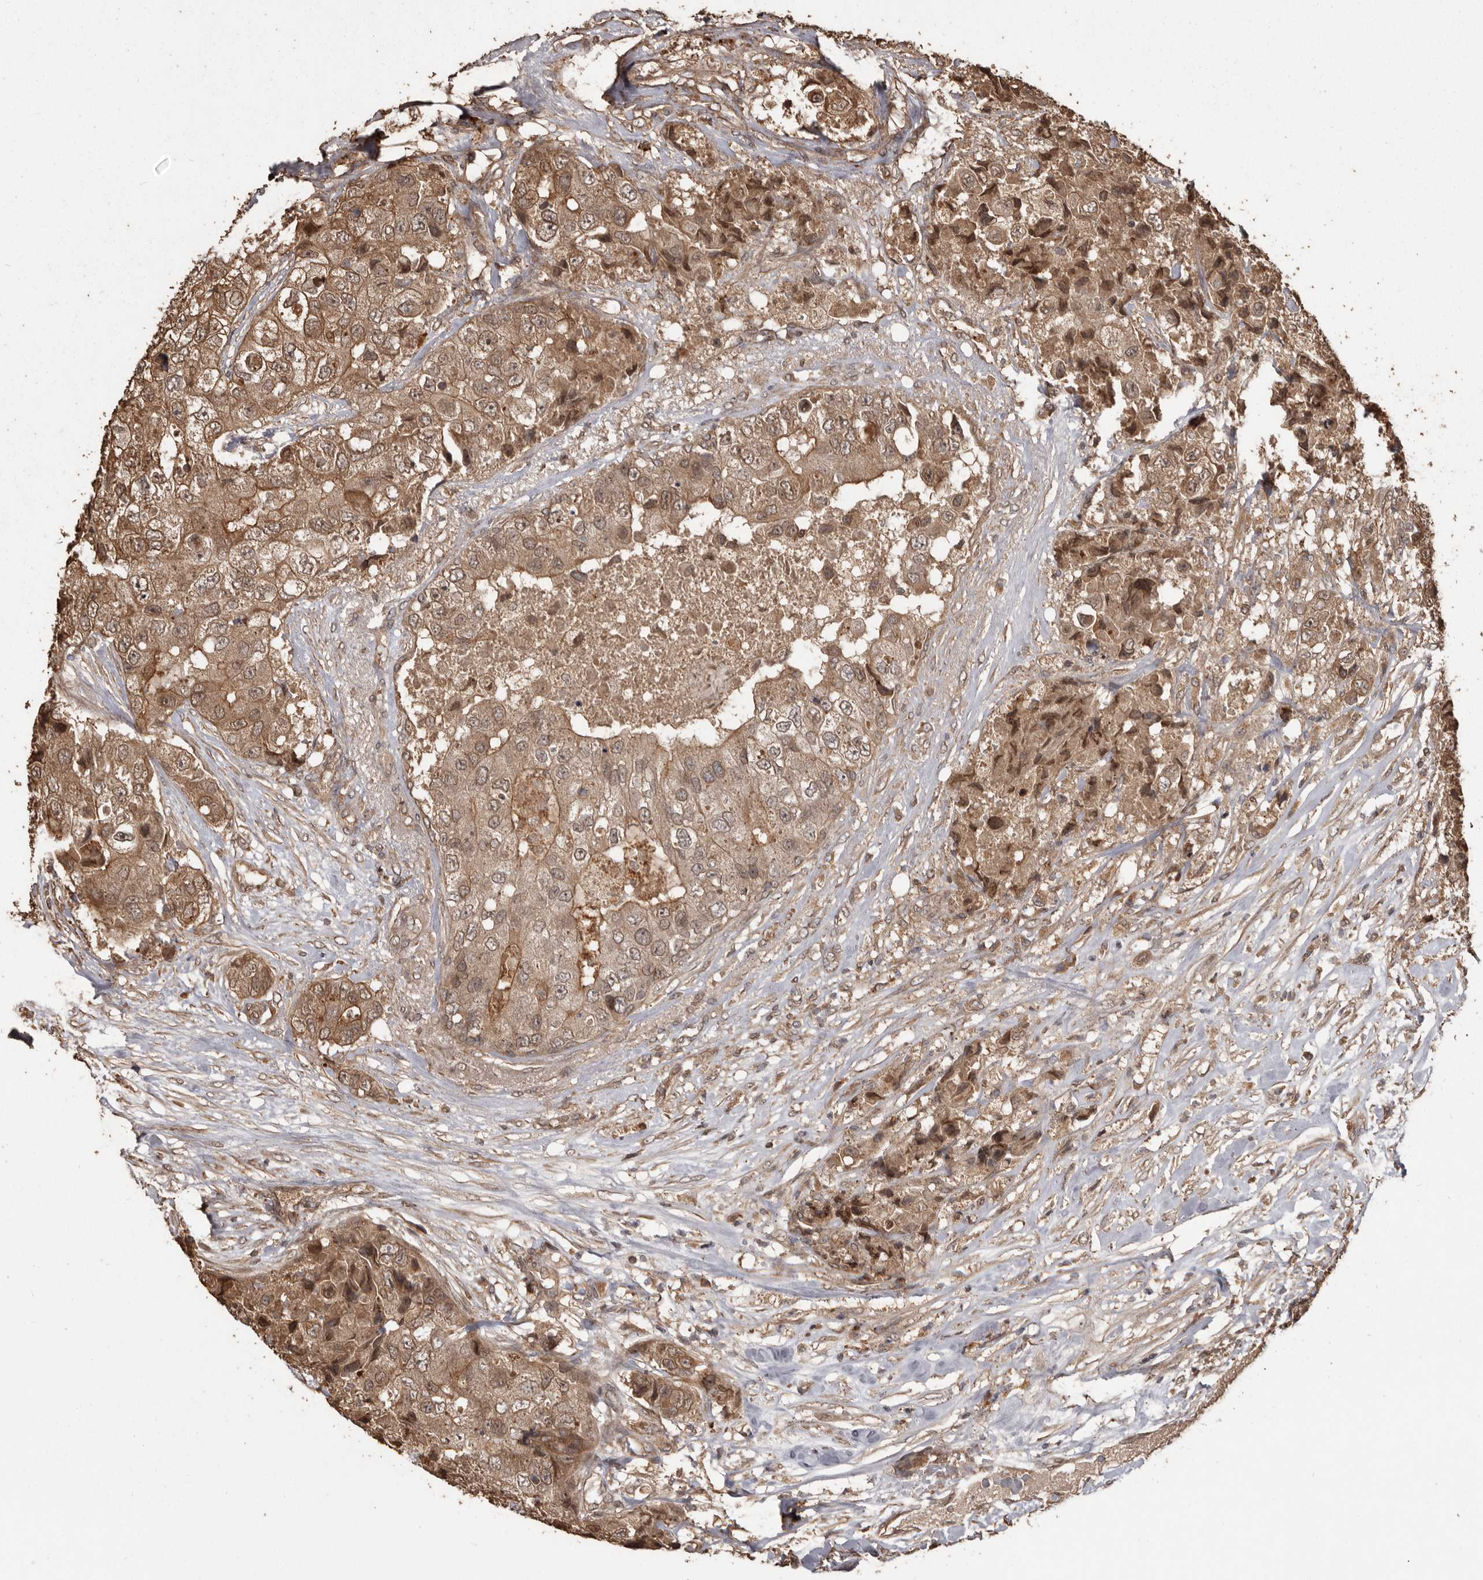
{"staining": {"intensity": "moderate", "quantity": ">75%", "location": "cytoplasmic/membranous,nuclear"}, "tissue": "breast cancer", "cell_type": "Tumor cells", "image_type": "cancer", "snomed": [{"axis": "morphology", "description": "Duct carcinoma"}, {"axis": "topography", "description": "Breast"}], "caption": "Protein staining by IHC displays moderate cytoplasmic/membranous and nuclear staining in about >75% of tumor cells in breast cancer (invasive ductal carcinoma). The protein of interest is shown in brown color, while the nuclei are stained blue.", "gene": "NUP43", "patient": {"sex": "female", "age": 62}}